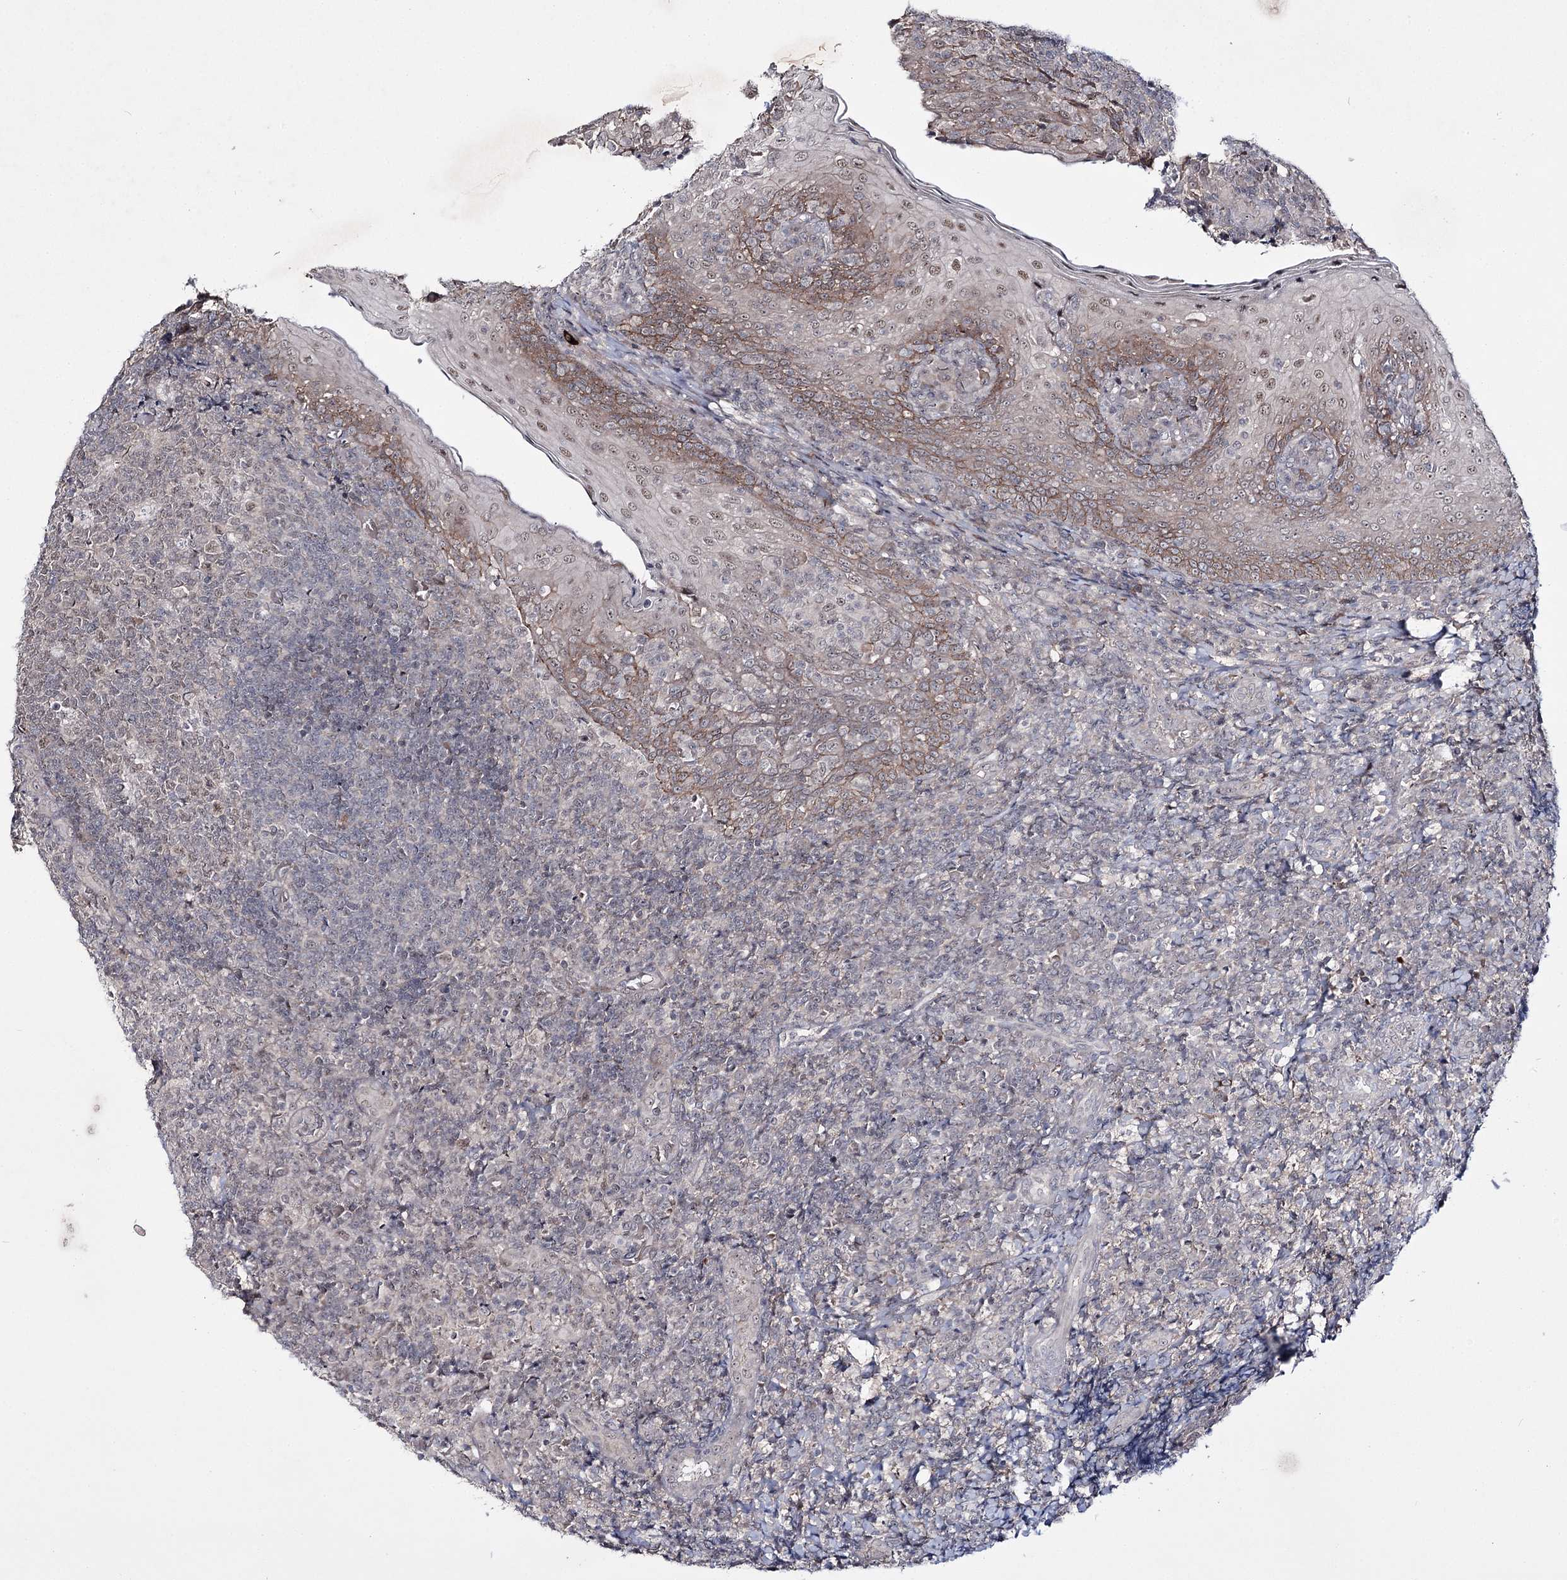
{"staining": {"intensity": "weak", "quantity": "<25%", "location": "nuclear"}, "tissue": "tonsil", "cell_type": "Germinal center cells", "image_type": "normal", "snomed": [{"axis": "morphology", "description": "Normal tissue, NOS"}, {"axis": "topography", "description": "Tonsil"}], "caption": "Immunohistochemical staining of benign human tonsil reveals no significant expression in germinal center cells. (Stains: DAB immunohistochemistry with hematoxylin counter stain, Microscopy: brightfield microscopy at high magnification).", "gene": "HOXC11", "patient": {"sex": "female", "age": 19}}